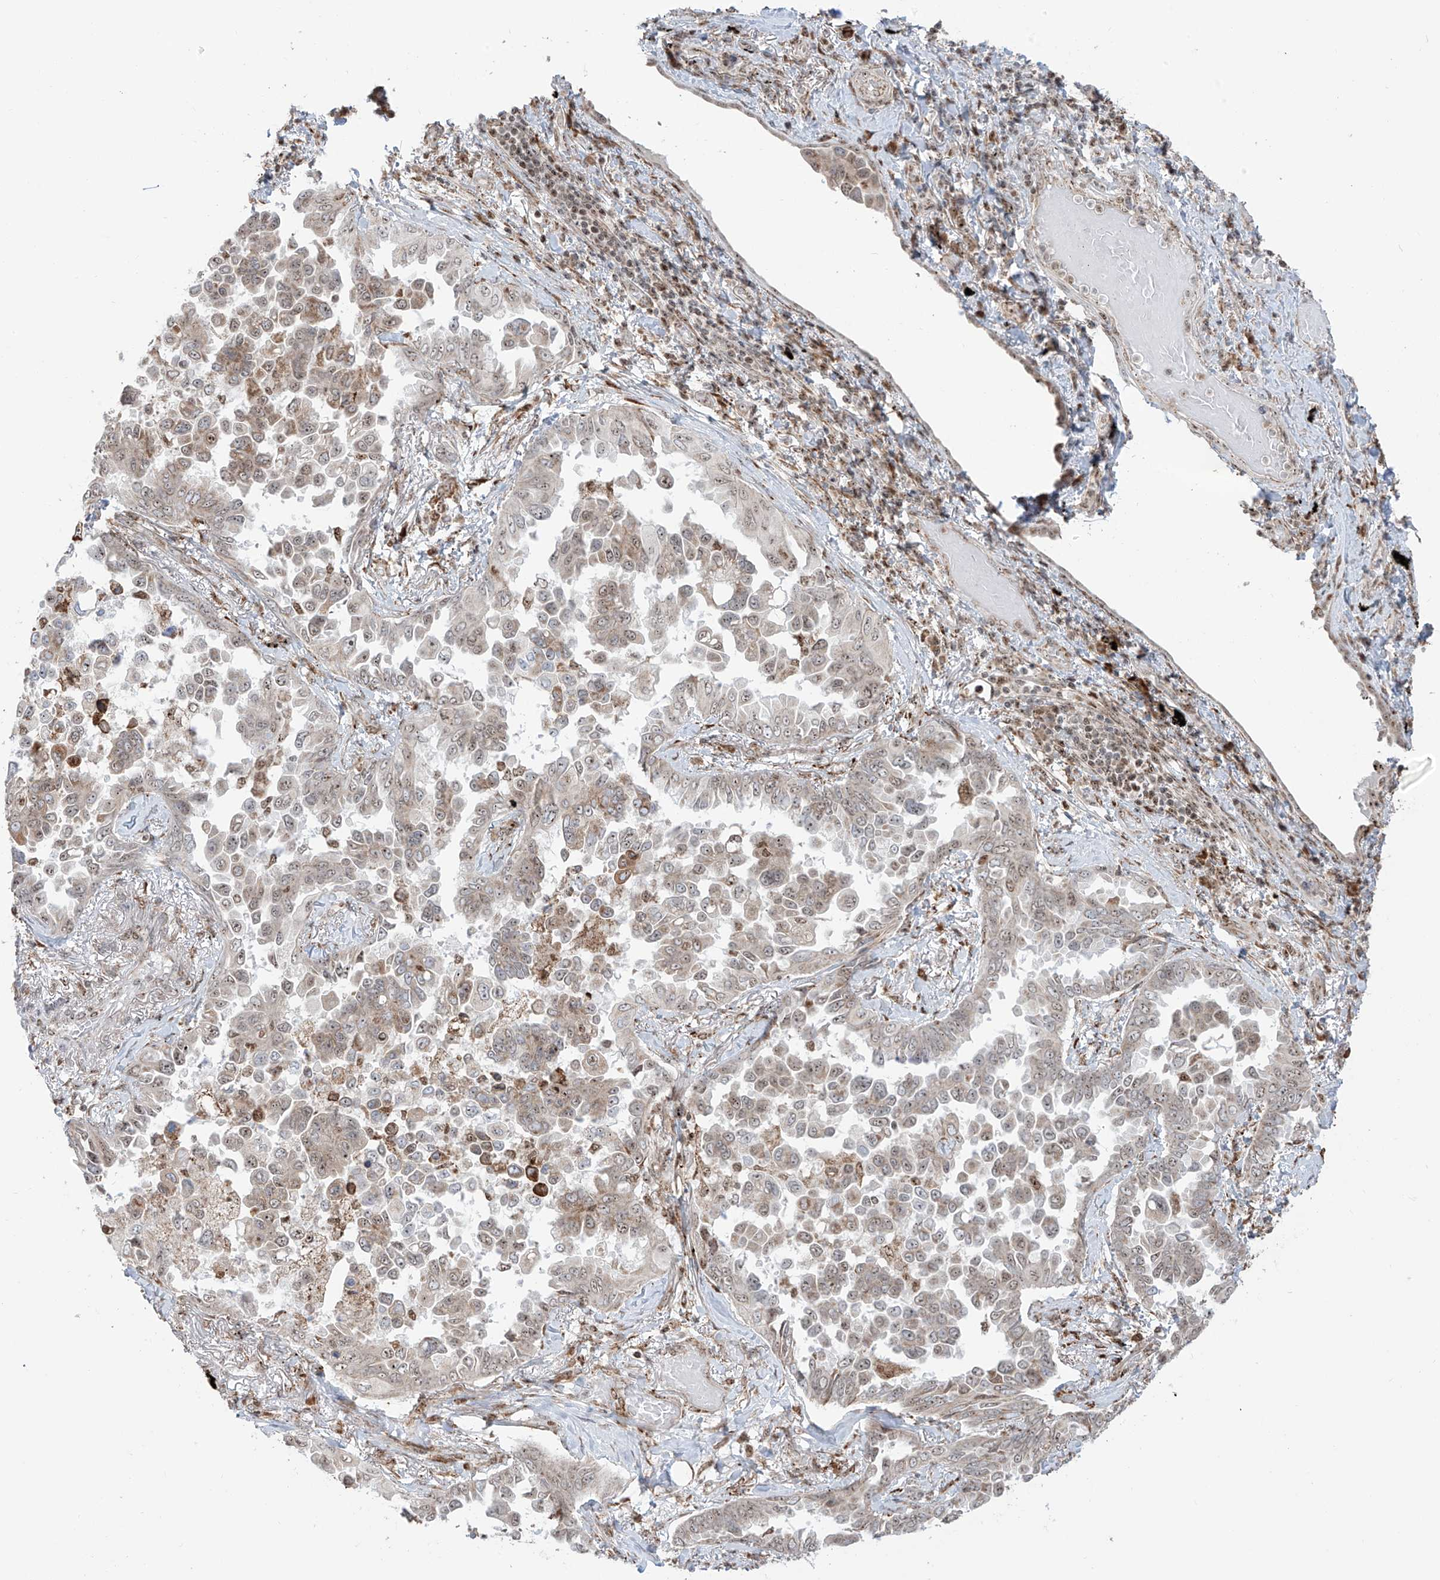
{"staining": {"intensity": "weak", "quantity": ">75%", "location": "cytoplasmic/membranous,nuclear"}, "tissue": "lung cancer", "cell_type": "Tumor cells", "image_type": "cancer", "snomed": [{"axis": "morphology", "description": "Adenocarcinoma, NOS"}, {"axis": "topography", "description": "Lung"}], "caption": "Immunohistochemical staining of adenocarcinoma (lung) demonstrates low levels of weak cytoplasmic/membranous and nuclear positivity in about >75% of tumor cells. The staining was performed using DAB, with brown indicating positive protein expression. Nuclei are stained blue with hematoxylin.", "gene": "ZBTB8A", "patient": {"sex": "female", "age": 67}}